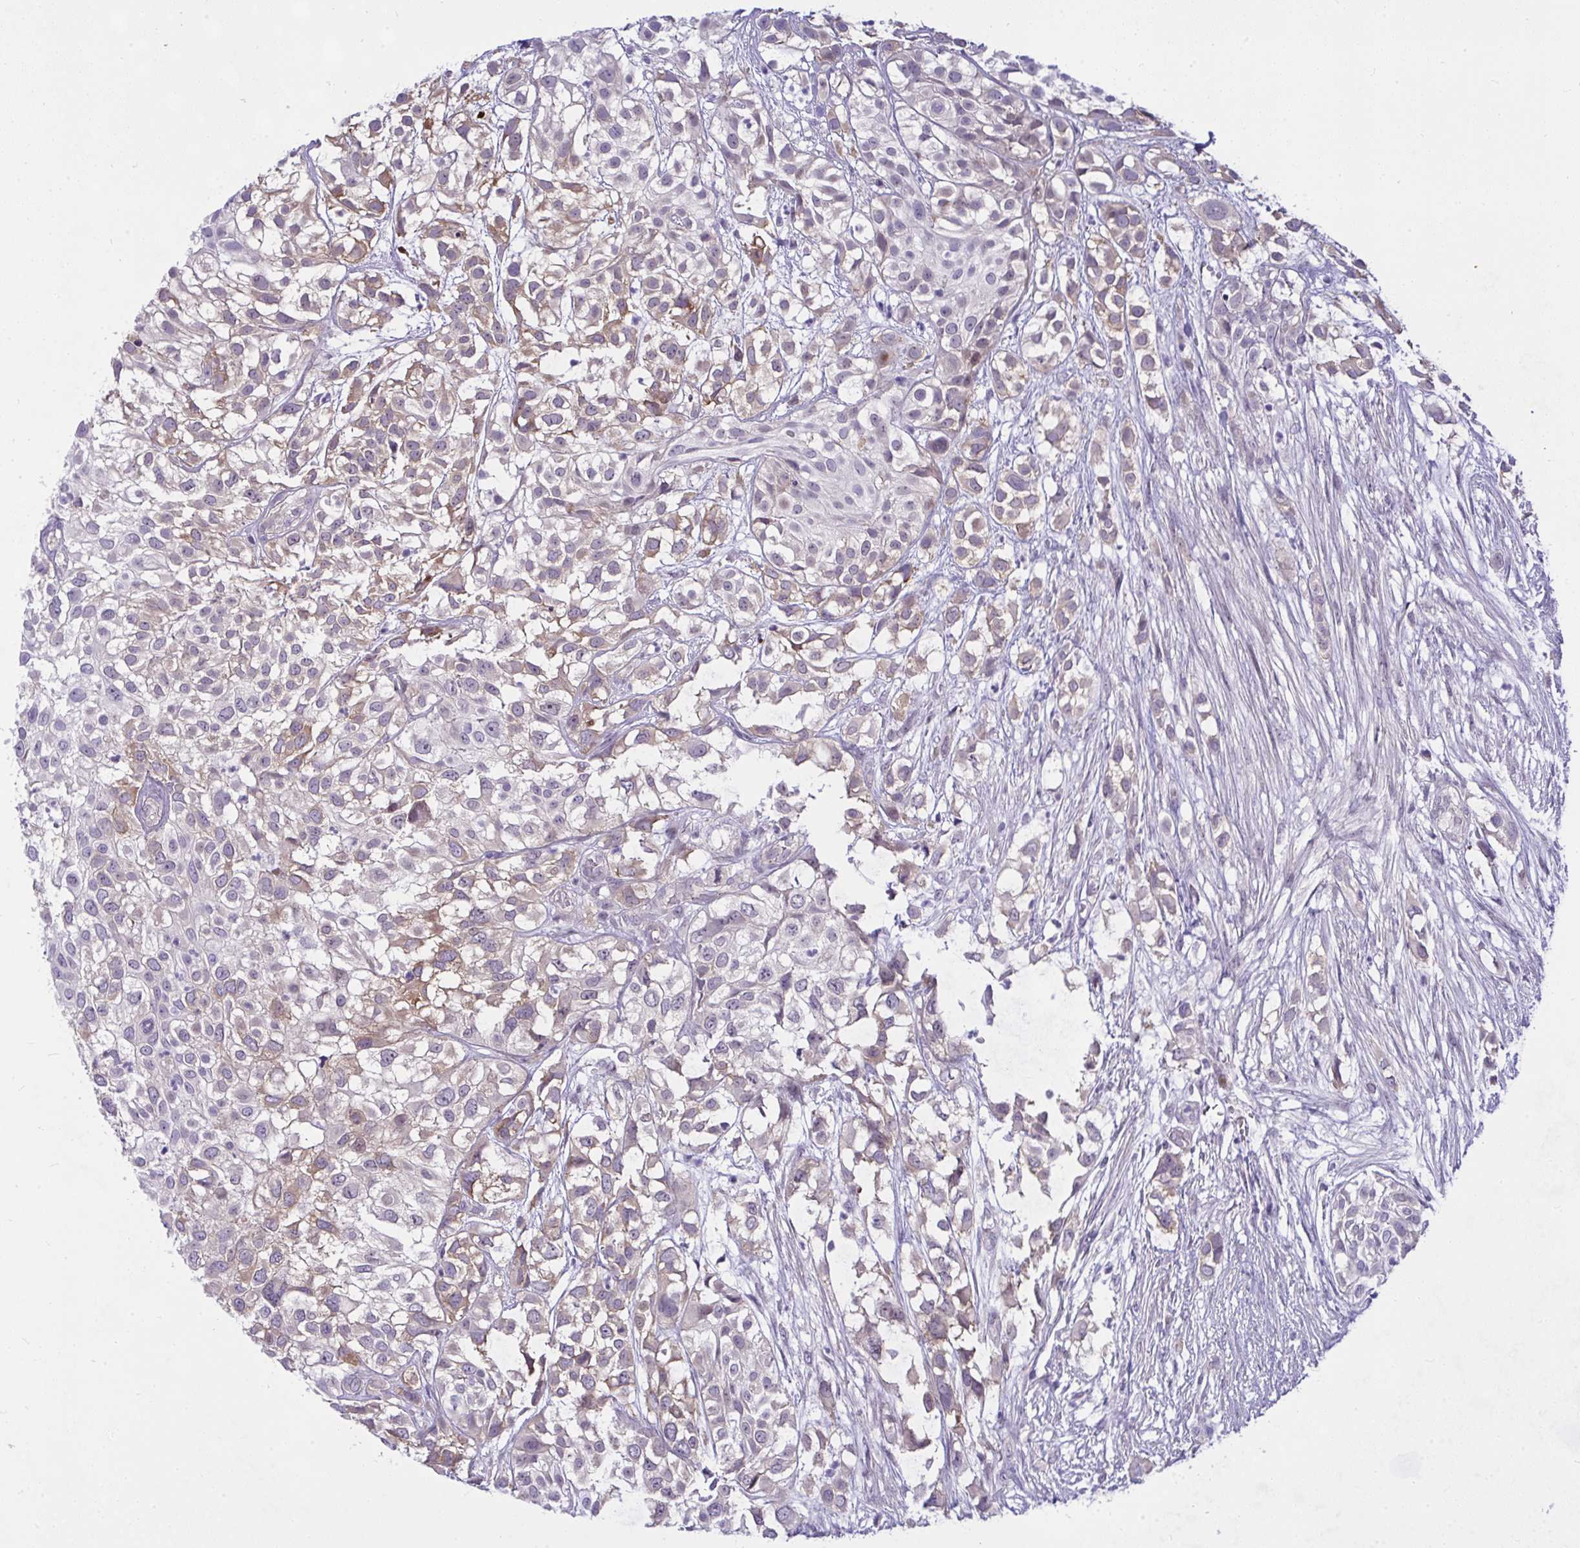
{"staining": {"intensity": "moderate", "quantity": "25%-75%", "location": "cytoplasmic/membranous"}, "tissue": "urothelial cancer", "cell_type": "Tumor cells", "image_type": "cancer", "snomed": [{"axis": "morphology", "description": "Urothelial carcinoma, High grade"}, {"axis": "topography", "description": "Urinary bladder"}], "caption": "Human urothelial carcinoma (high-grade) stained with a protein marker demonstrates moderate staining in tumor cells.", "gene": "NFXL1", "patient": {"sex": "male", "age": 56}}